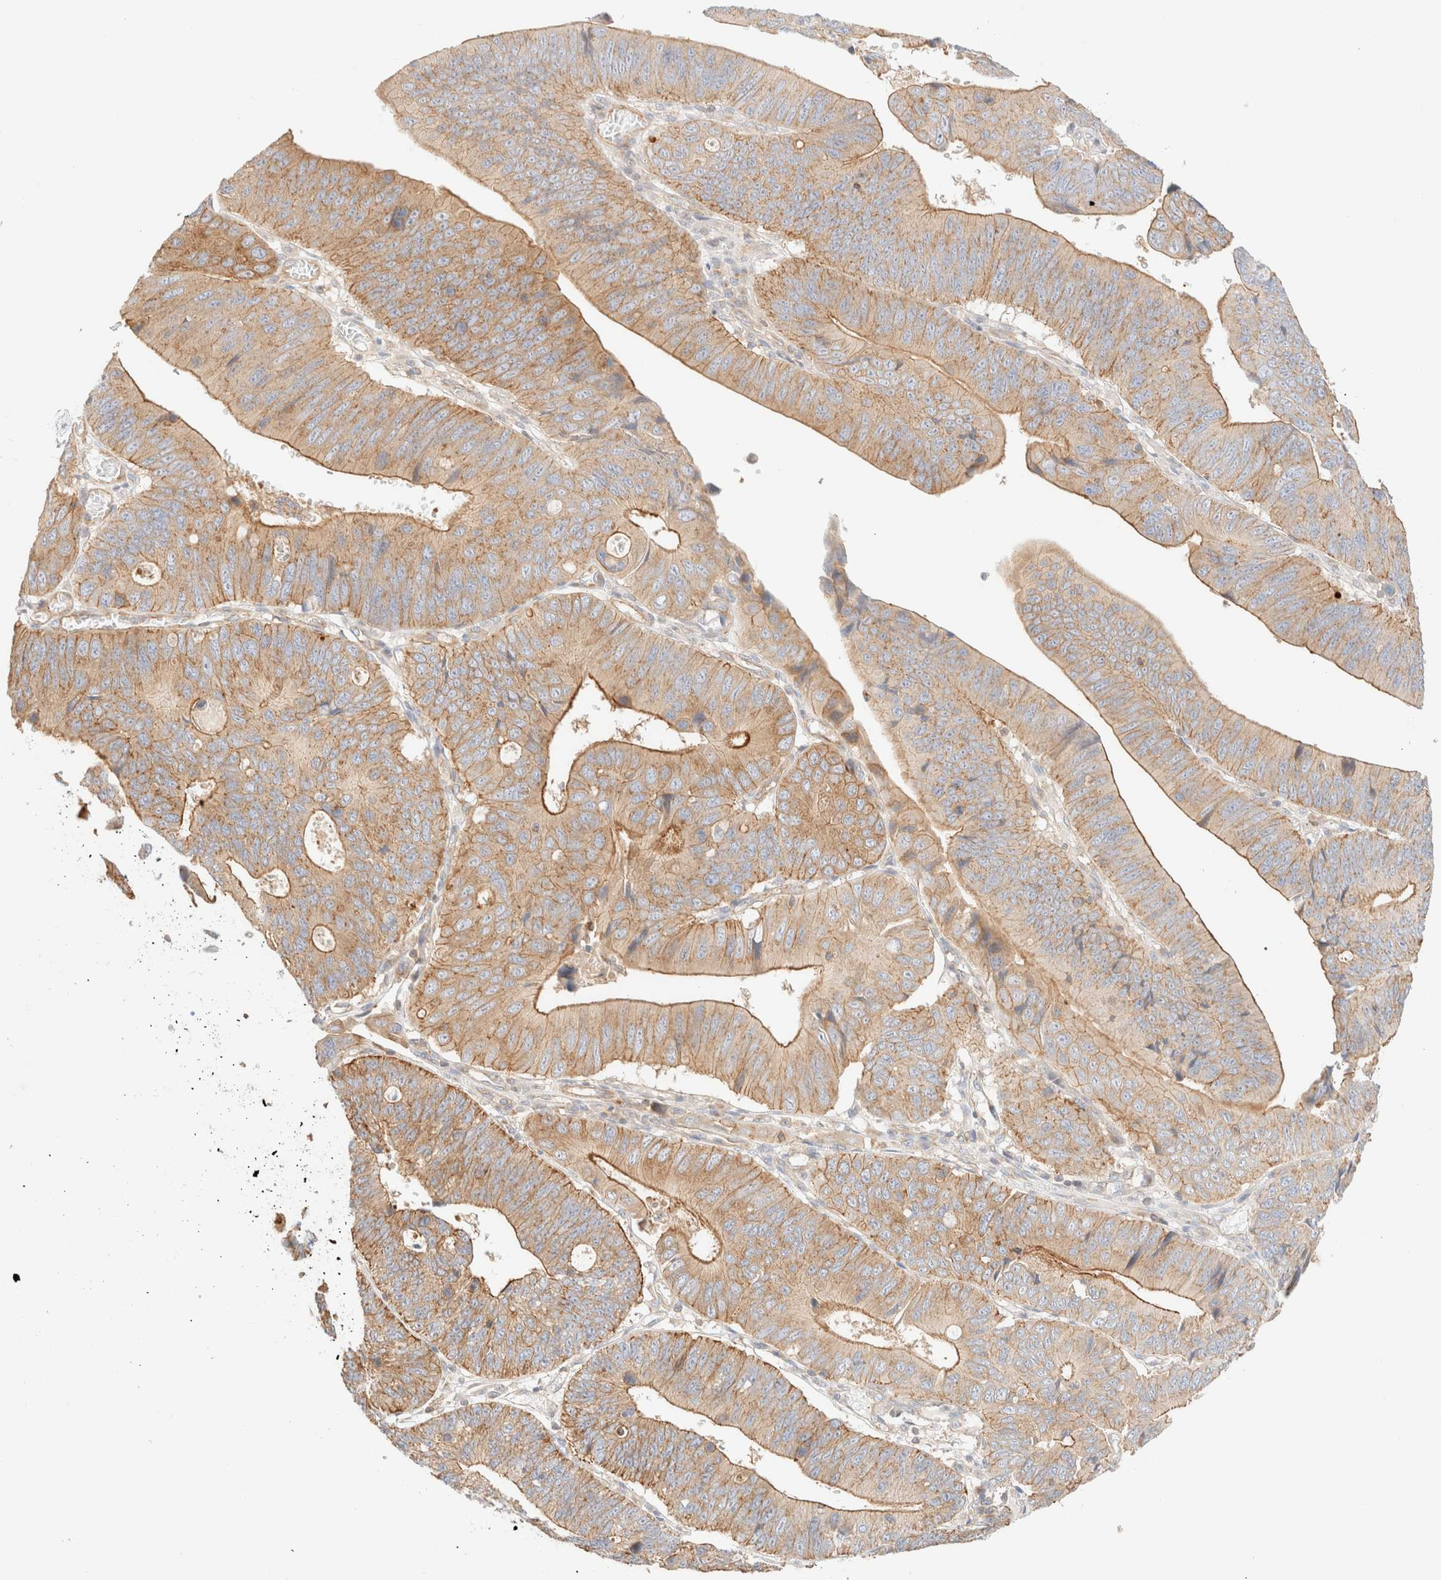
{"staining": {"intensity": "moderate", "quantity": ">75%", "location": "cytoplasmic/membranous"}, "tissue": "stomach cancer", "cell_type": "Tumor cells", "image_type": "cancer", "snomed": [{"axis": "morphology", "description": "Adenocarcinoma, NOS"}, {"axis": "topography", "description": "Stomach"}], "caption": "Stomach adenocarcinoma was stained to show a protein in brown. There is medium levels of moderate cytoplasmic/membranous staining in approximately >75% of tumor cells.", "gene": "MYO10", "patient": {"sex": "male", "age": 59}}